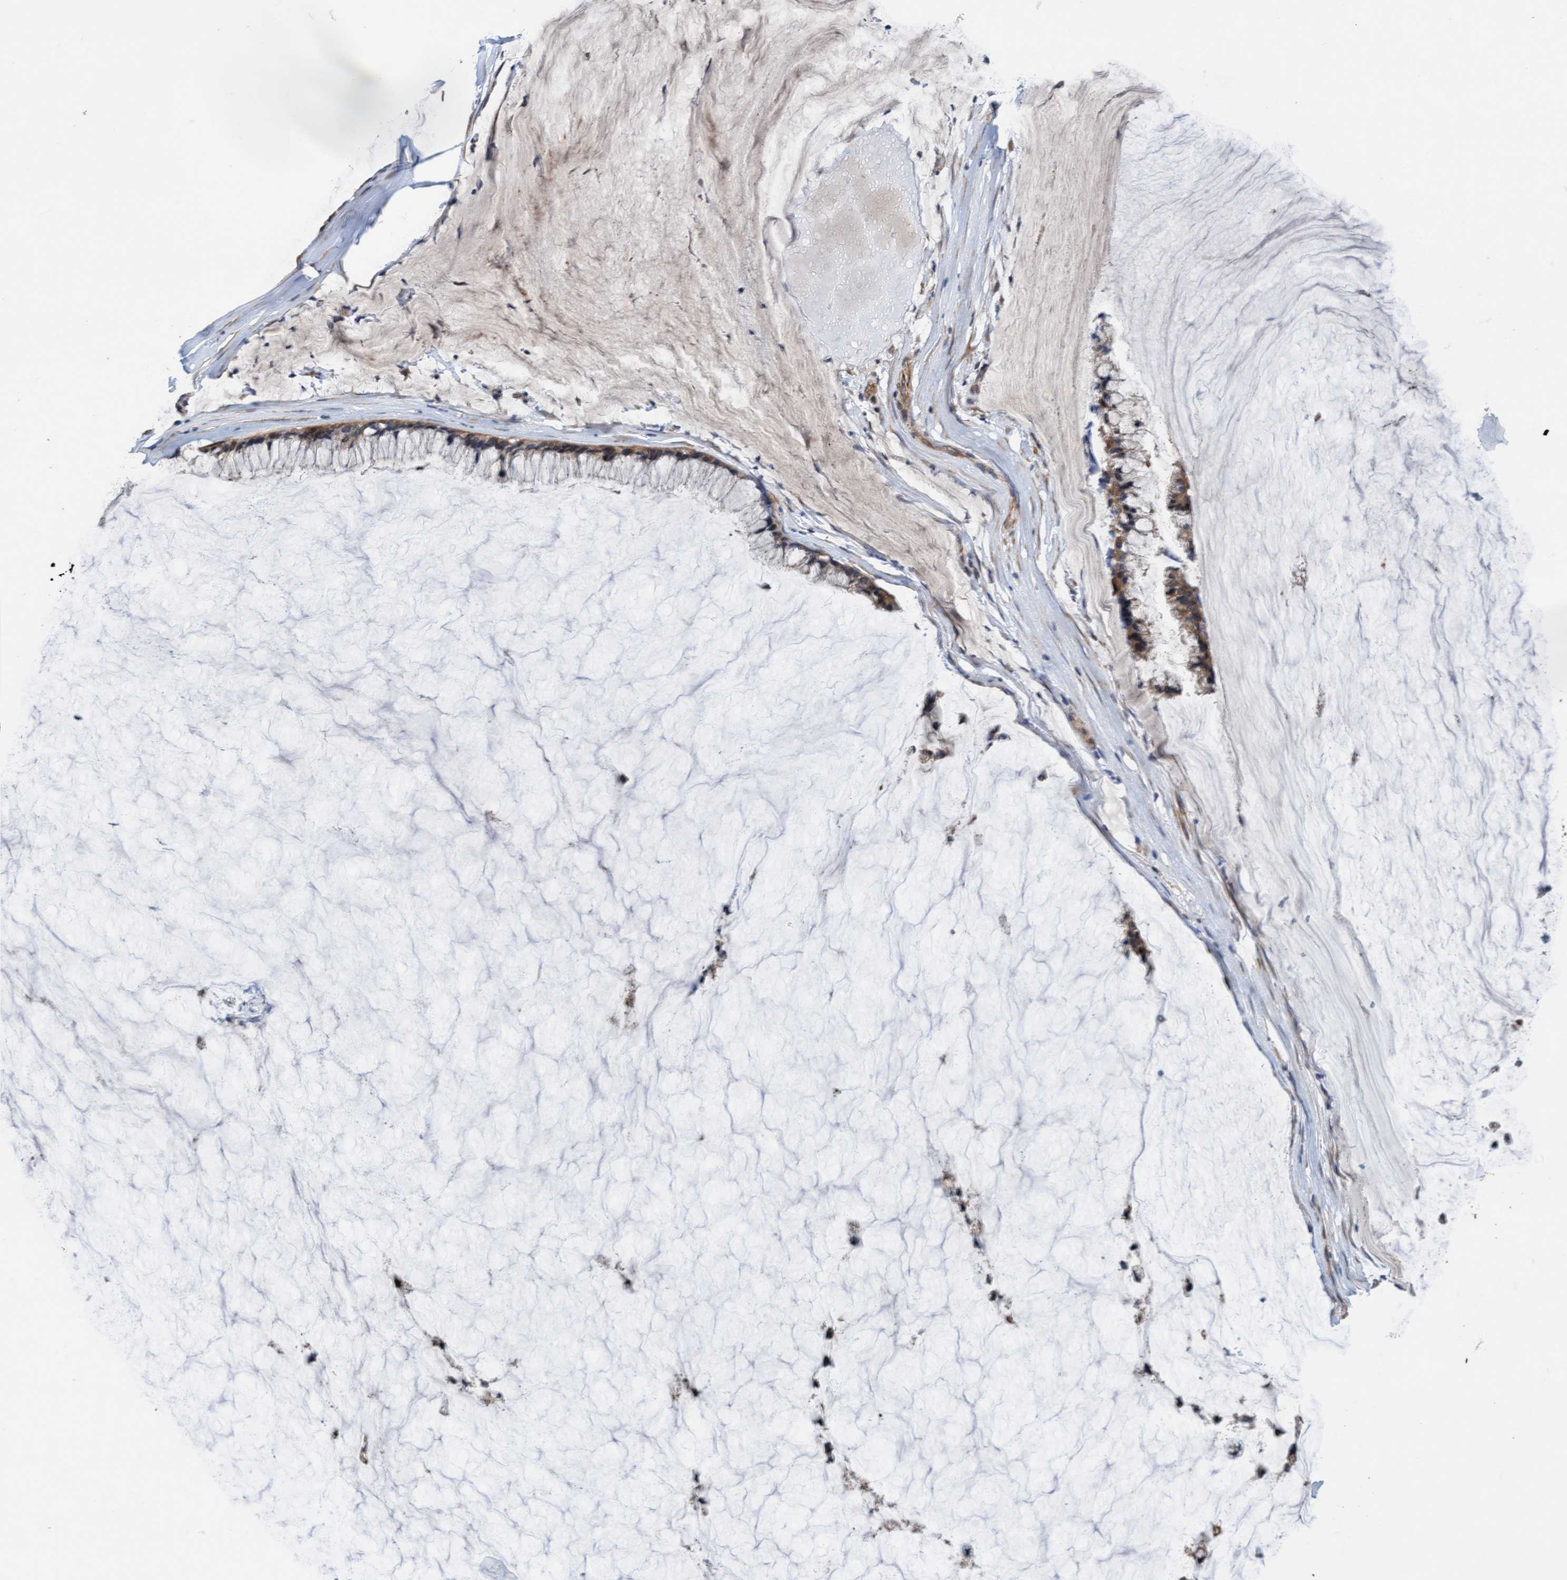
{"staining": {"intensity": "moderate", "quantity": ">75%", "location": "cytoplasmic/membranous"}, "tissue": "ovarian cancer", "cell_type": "Tumor cells", "image_type": "cancer", "snomed": [{"axis": "morphology", "description": "Cystadenocarcinoma, mucinous, NOS"}, {"axis": "topography", "description": "Ovary"}], "caption": "IHC photomicrograph of neoplastic tissue: mucinous cystadenocarcinoma (ovarian) stained using immunohistochemistry exhibits medium levels of moderate protein expression localized specifically in the cytoplasmic/membranous of tumor cells, appearing as a cytoplasmic/membranous brown color.", "gene": "ITFG1", "patient": {"sex": "female", "age": 39}}